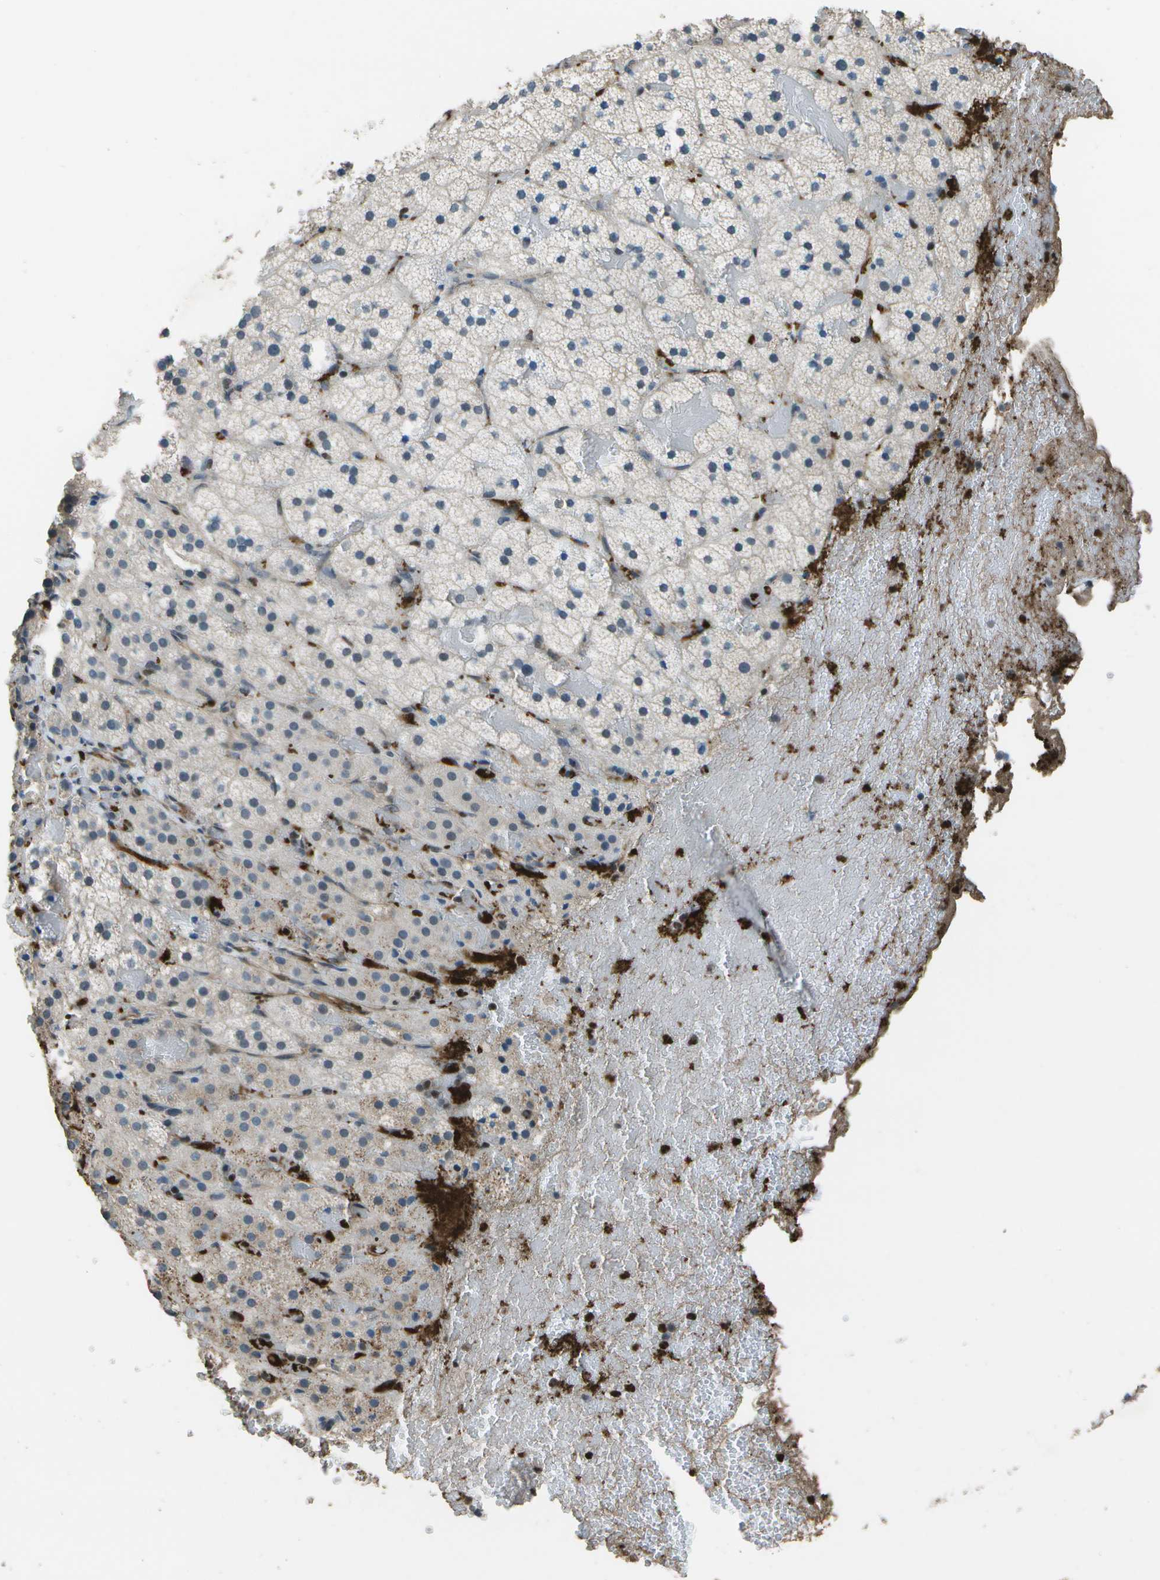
{"staining": {"intensity": "negative", "quantity": "none", "location": "none"}, "tissue": "adrenal gland", "cell_type": "Glandular cells", "image_type": "normal", "snomed": [{"axis": "morphology", "description": "Normal tissue, NOS"}, {"axis": "topography", "description": "Adrenal gland"}], "caption": "A micrograph of adrenal gland stained for a protein shows no brown staining in glandular cells.", "gene": "PDLIM1", "patient": {"sex": "female", "age": 59}}